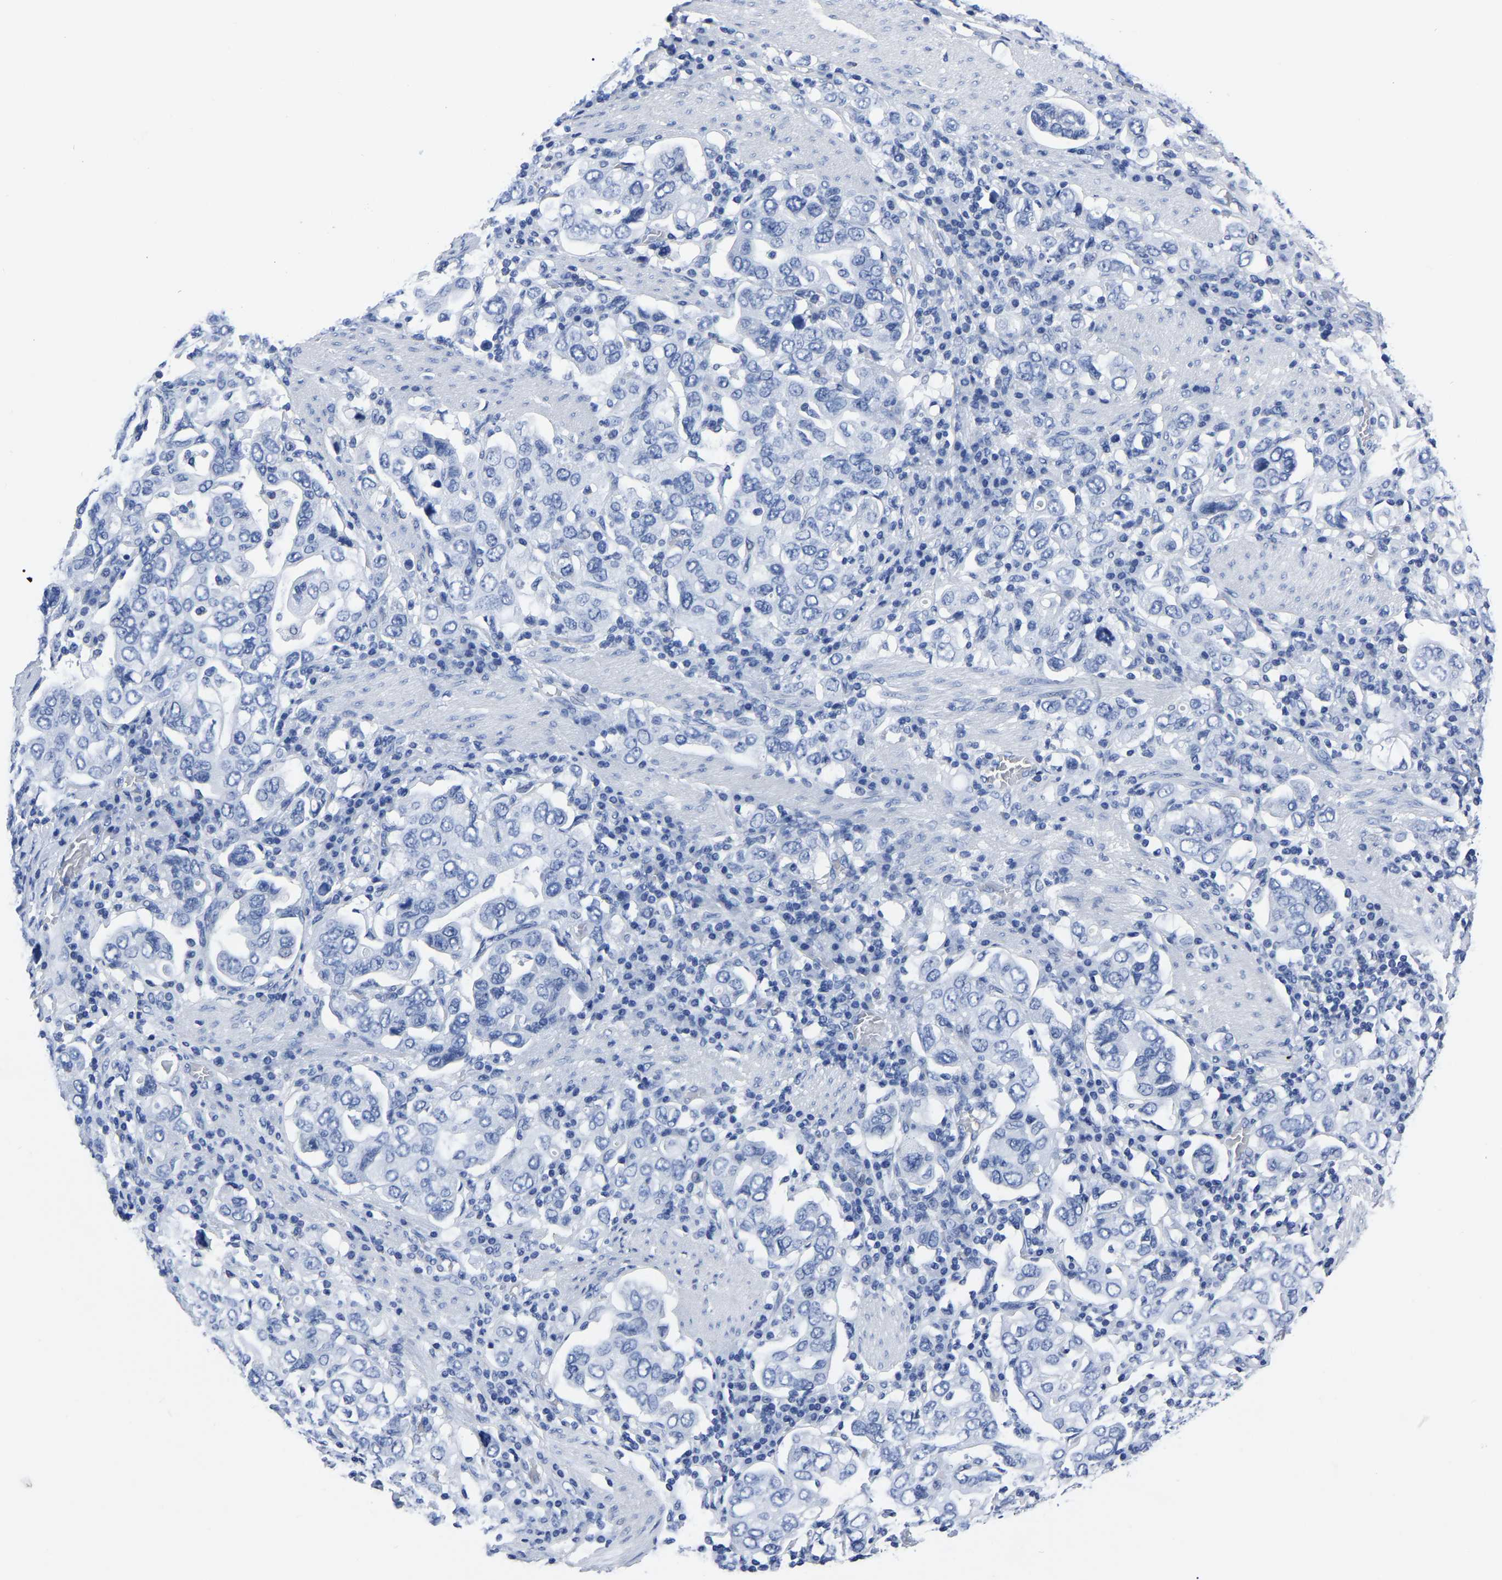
{"staining": {"intensity": "negative", "quantity": "none", "location": "none"}, "tissue": "stomach cancer", "cell_type": "Tumor cells", "image_type": "cancer", "snomed": [{"axis": "morphology", "description": "Adenocarcinoma, NOS"}, {"axis": "topography", "description": "Stomach, upper"}], "caption": "Adenocarcinoma (stomach) was stained to show a protein in brown. There is no significant staining in tumor cells.", "gene": "IMPG2", "patient": {"sex": "male", "age": 62}}